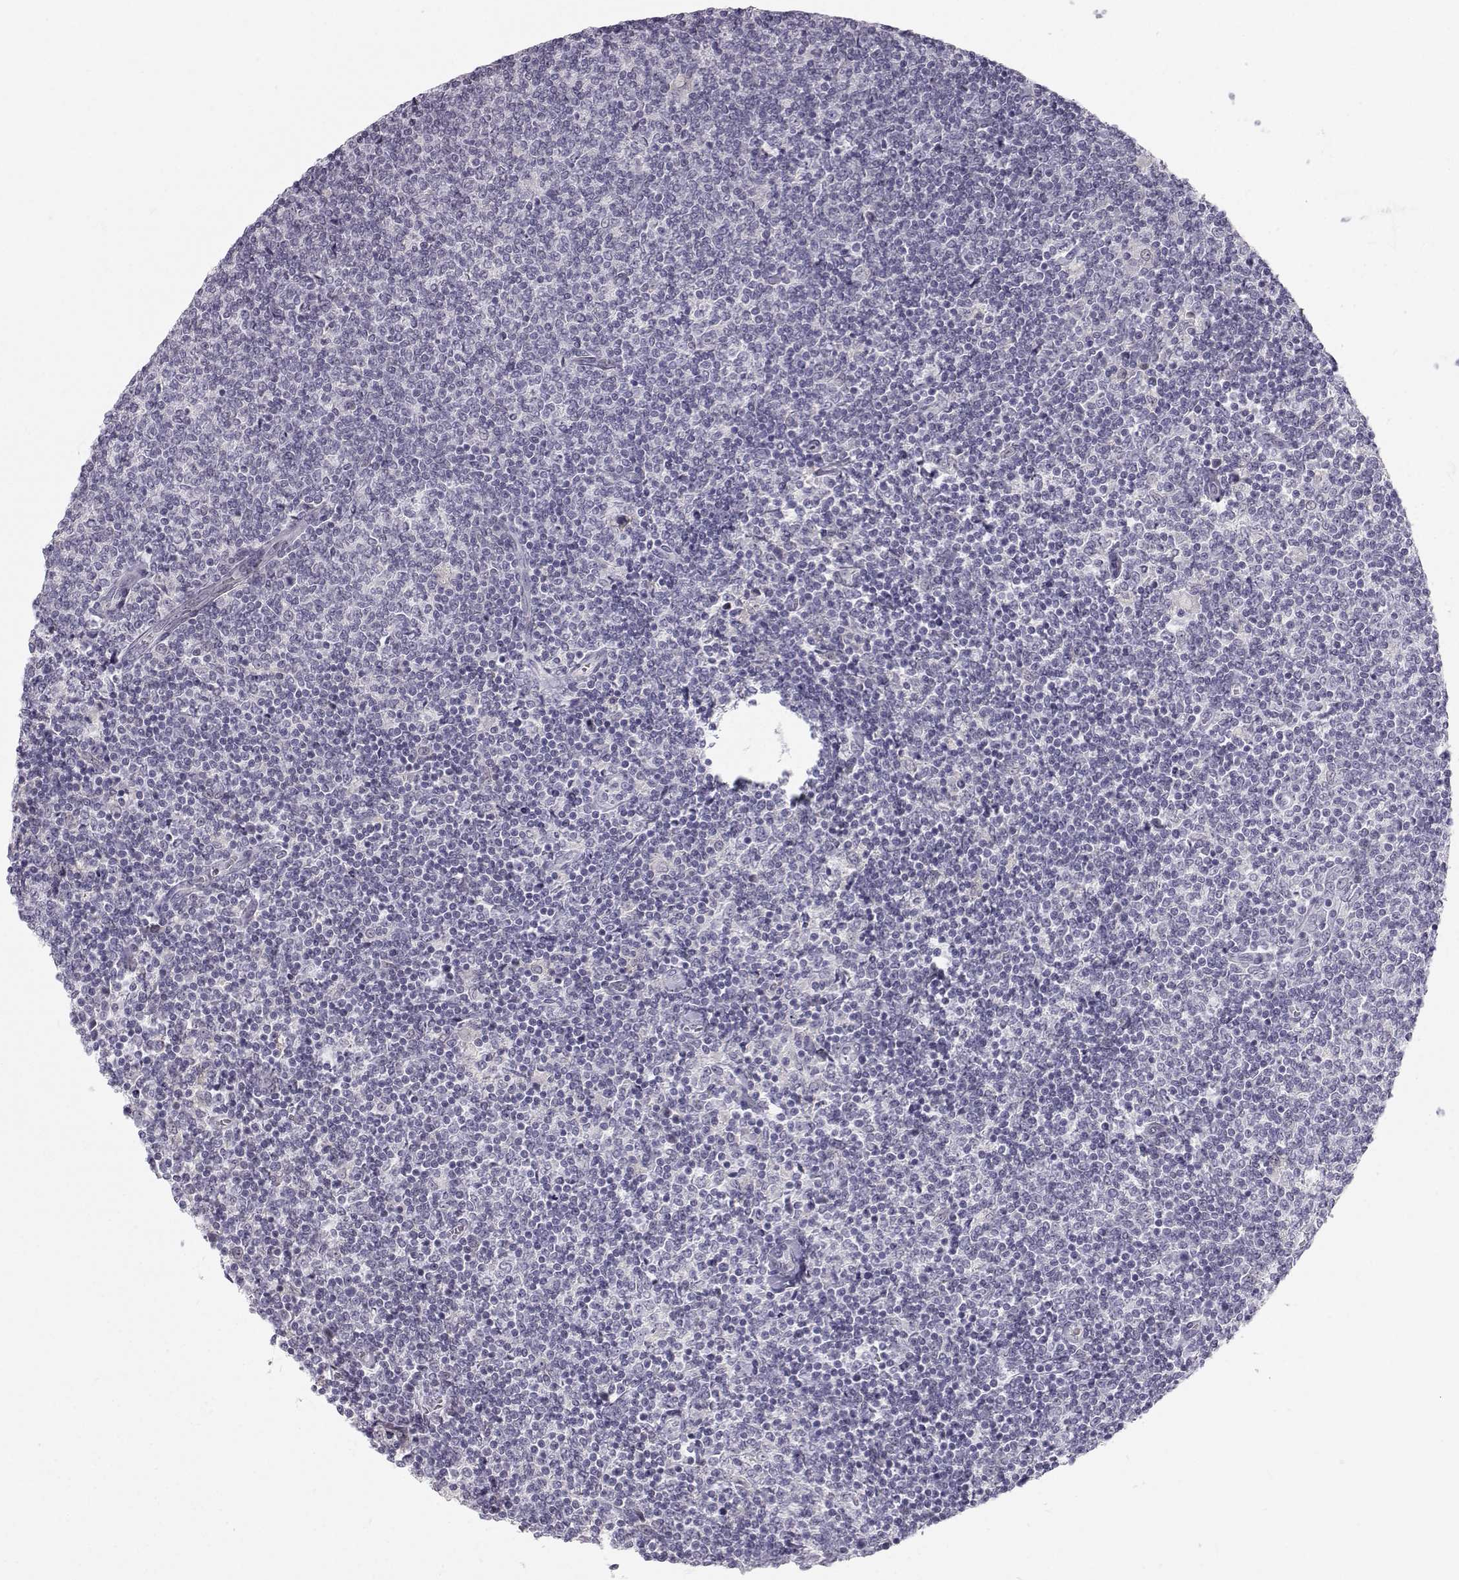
{"staining": {"intensity": "negative", "quantity": "none", "location": "none"}, "tissue": "lymphoma", "cell_type": "Tumor cells", "image_type": "cancer", "snomed": [{"axis": "morphology", "description": "Malignant lymphoma, non-Hodgkin's type, Low grade"}, {"axis": "topography", "description": "Lymph node"}], "caption": "Lymphoma stained for a protein using immunohistochemistry (IHC) demonstrates no staining tumor cells.", "gene": "ZNF185", "patient": {"sex": "male", "age": 52}}